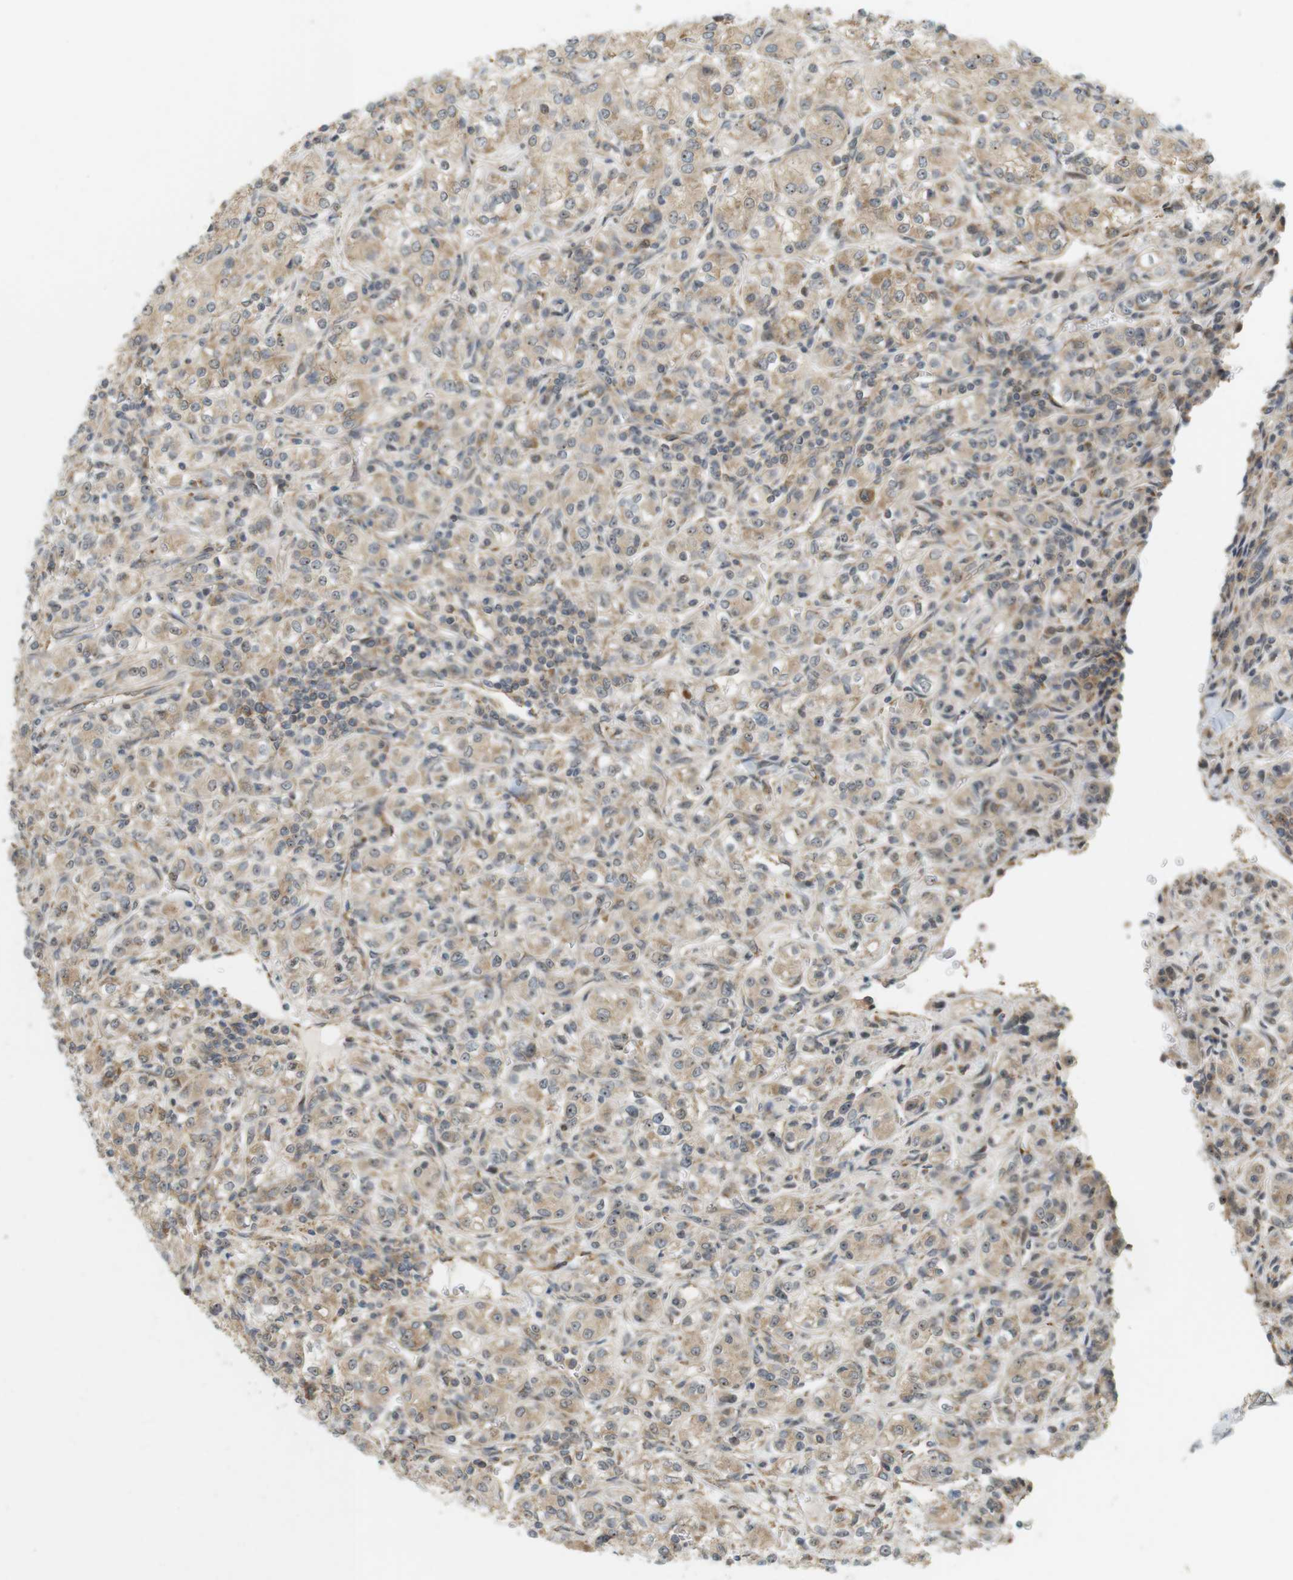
{"staining": {"intensity": "weak", "quantity": ">75%", "location": "cytoplasmic/membranous"}, "tissue": "renal cancer", "cell_type": "Tumor cells", "image_type": "cancer", "snomed": [{"axis": "morphology", "description": "Adenocarcinoma, NOS"}, {"axis": "topography", "description": "Kidney"}], "caption": "Immunohistochemistry staining of renal cancer, which shows low levels of weak cytoplasmic/membranous positivity in about >75% of tumor cells indicating weak cytoplasmic/membranous protein expression. The staining was performed using DAB (brown) for protein detection and nuclei were counterstained in hematoxylin (blue).", "gene": "PA2G4", "patient": {"sex": "male", "age": 77}}